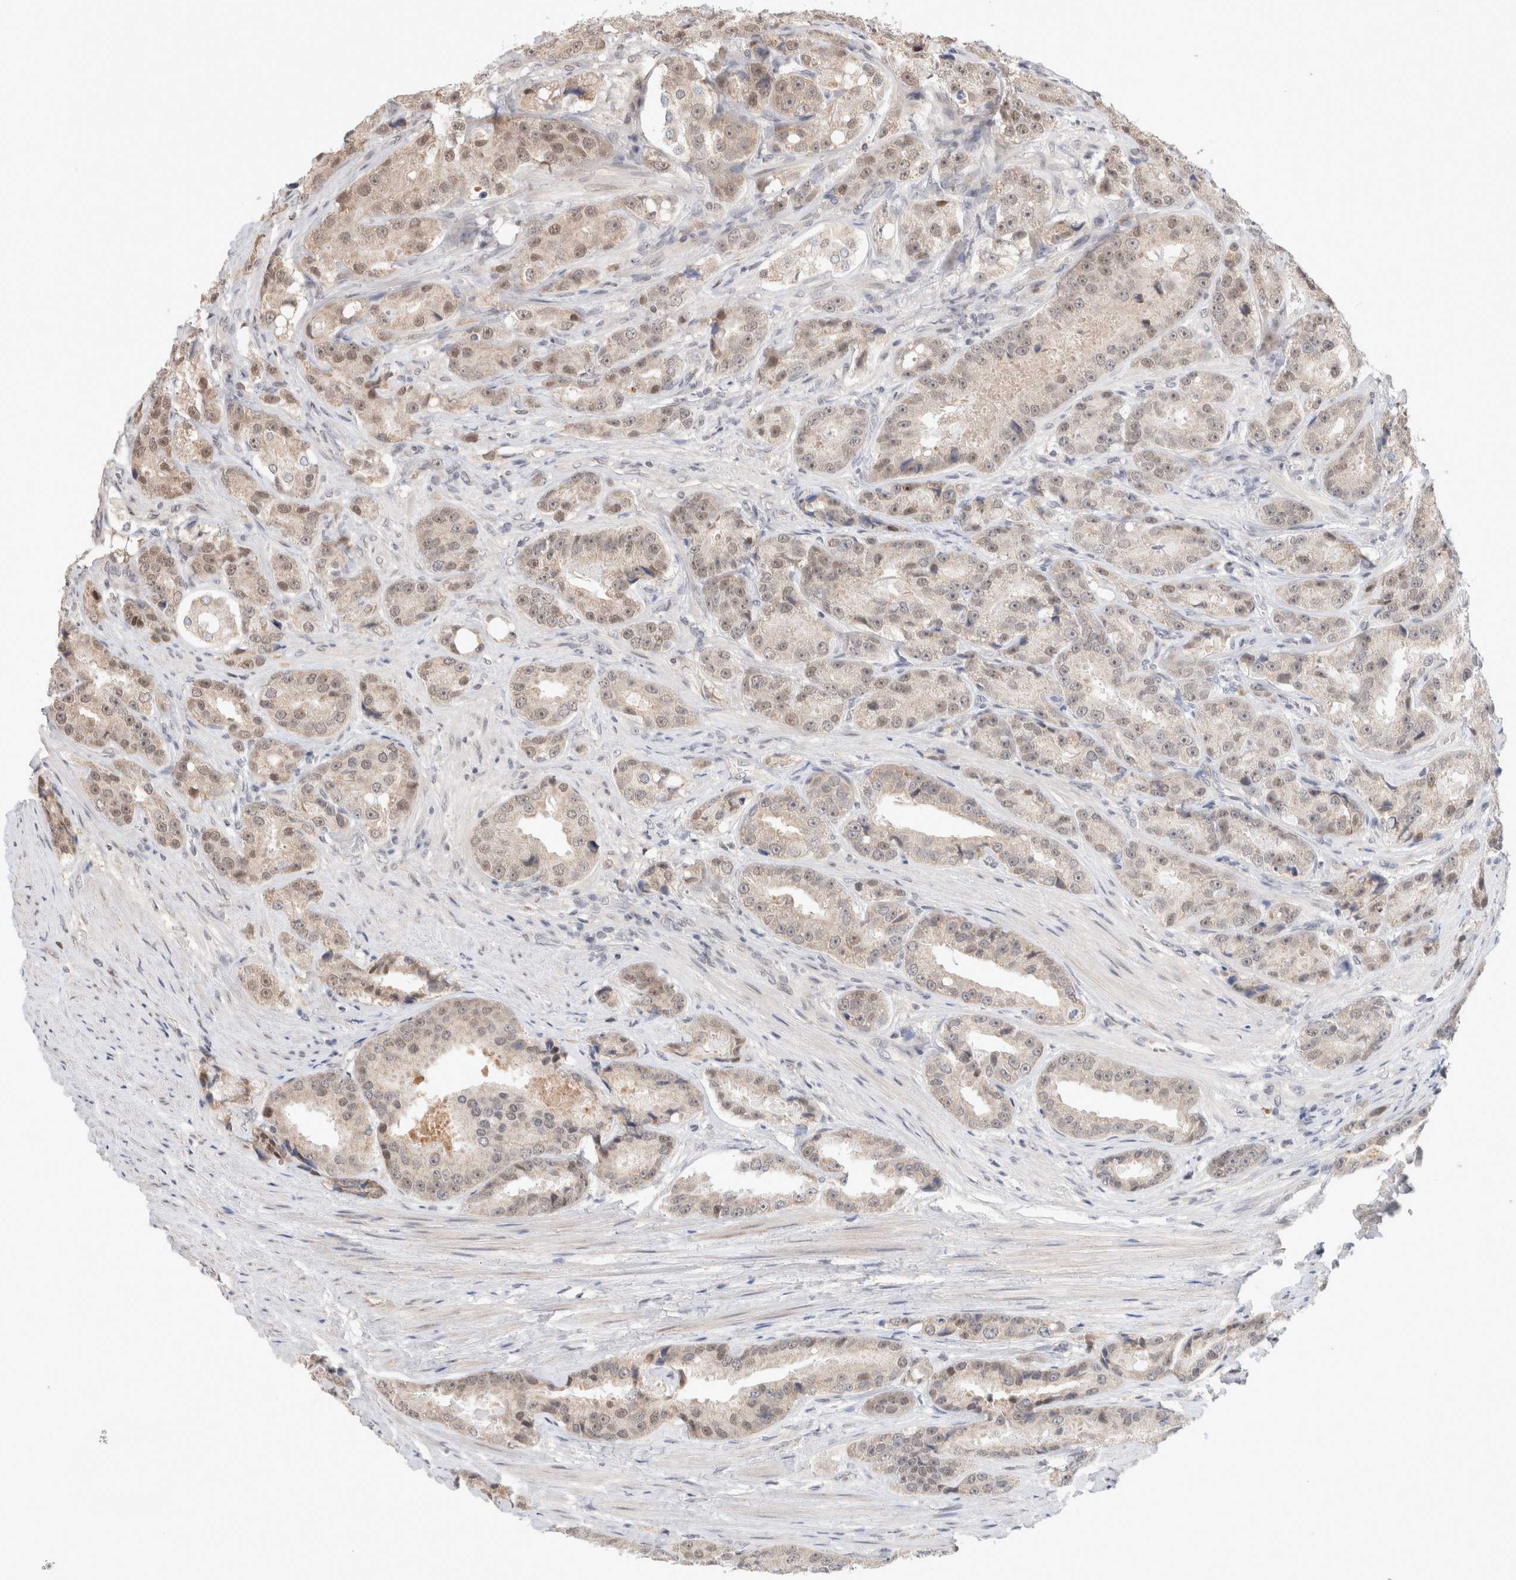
{"staining": {"intensity": "weak", "quantity": ">75%", "location": "cytoplasmic/membranous,nuclear"}, "tissue": "prostate cancer", "cell_type": "Tumor cells", "image_type": "cancer", "snomed": [{"axis": "morphology", "description": "Adenocarcinoma, High grade"}, {"axis": "topography", "description": "Prostate"}], "caption": "Approximately >75% of tumor cells in adenocarcinoma (high-grade) (prostate) demonstrate weak cytoplasmic/membranous and nuclear protein positivity as visualized by brown immunohistochemical staining.", "gene": "SYDE2", "patient": {"sex": "male", "age": 60}}